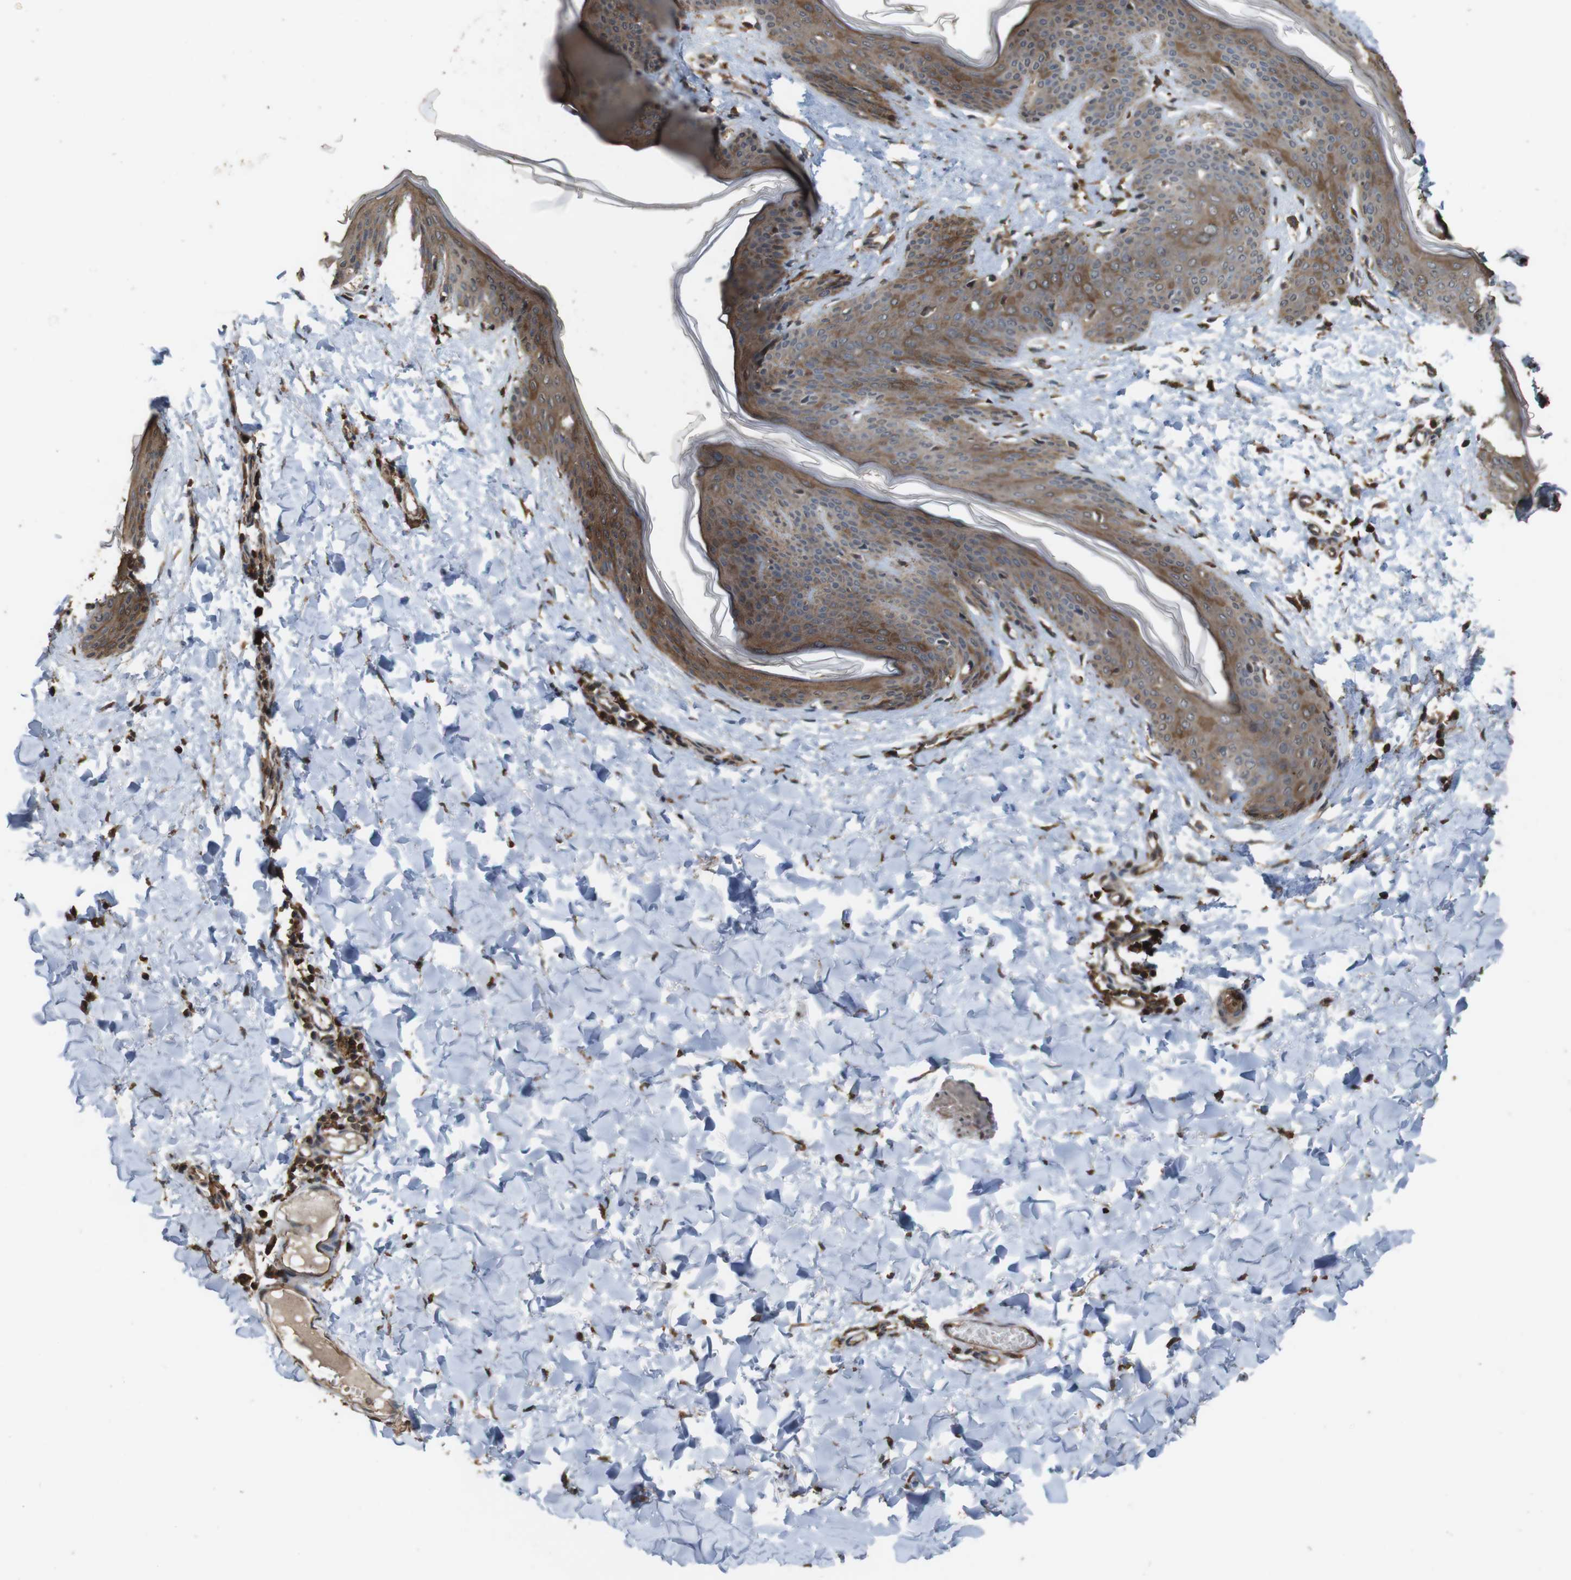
{"staining": {"intensity": "moderate", "quantity": ">75%", "location": "cytoplasmic/membranous"}, "tissue": "skin", "cell_type": "Fibroblasts", "image_type": "normal", "snomed": [{"axis": "morphology", "description": "Normal tissue, NOS"}, {"axis": "topography", "description": "Skin"}], "caption": "Immunohistochemistry (IHC) (DAB (3,3'-diaminobenzidine)) staining of benign skin reveals moderate cytoplasmic/membranous protein staining in about >75% of fibroblasts.", "gene": "BAG4", "patient": {"sex": "female", "age": 17}}